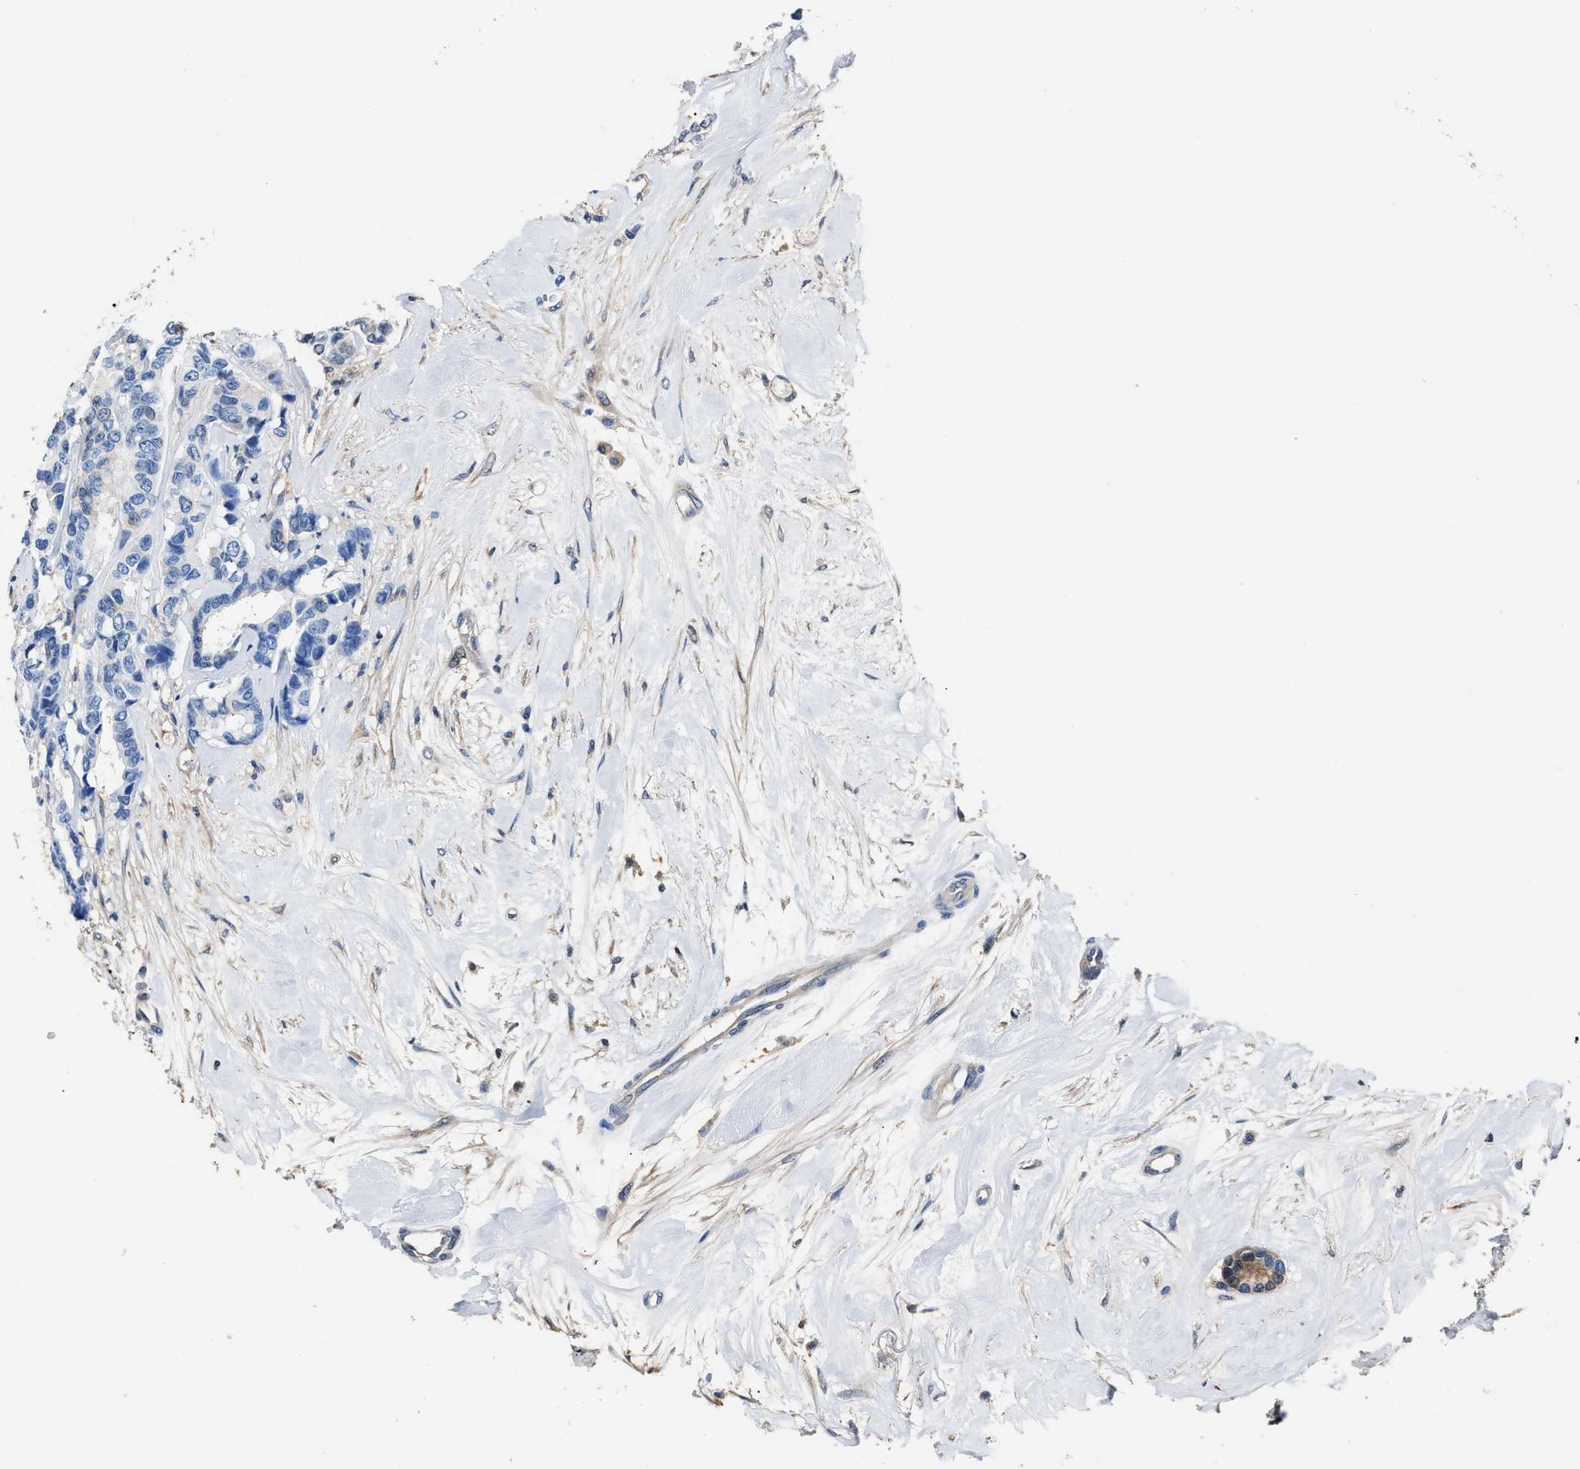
{"staining": {"intensity": "moderate", "quantity": "<25%", "location": "cytoplasmic/membranous,nuclear"}, "tissue": "breast cancer", "cell_type": "Tumor cells", "image_type": "cancer", "snomed": [{"axis": "morphology", "description": "Duct carcinoma"}, {"axis": "topography", "description": "Breast"}], "caption": "High-magnification brightfield microscopy of intraductal carcinoma (breast) stained with DAB (3,3'-diaminobenzidine) (brown) and counterstained with hematoxylin (blue). tumor cells exhibit moderate cytoplasmic/membranous and nuclear positivity is present in about<25% of cells.", "gene": "GSTP1", "patient": {"sex": "female", "age": 87}}